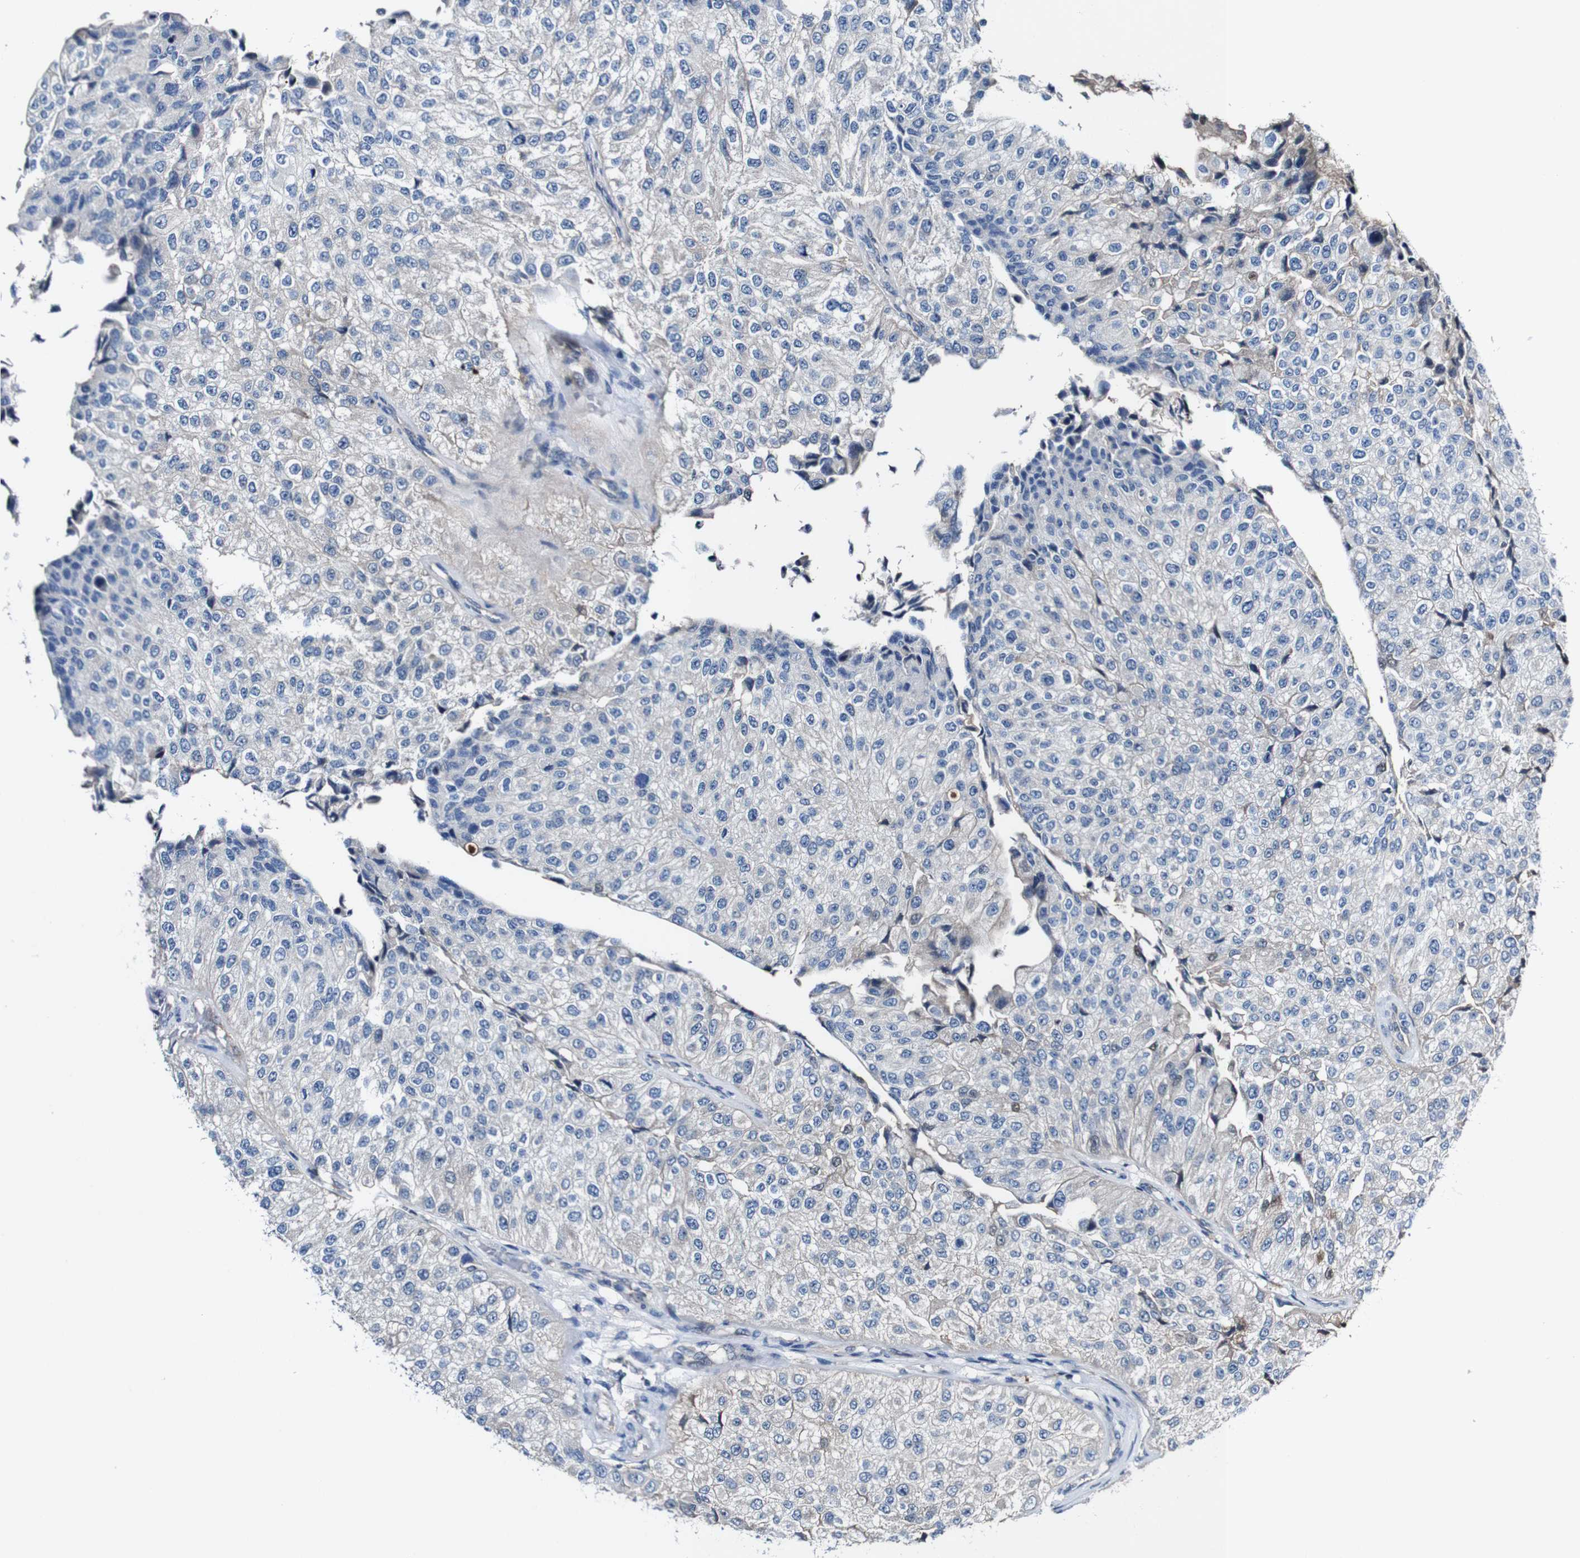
{"staining": {"intensity": "negative", "quantity": "none", "location": "none"}, "tissue": "urothelial cancer", "cell_type": "Tumor cells", "image_type": "cancer", "snomed": [{"axis": "morphology", "description": "Urothelial carcinoma, High grade"}, {"axis": "topography", "description": "Kidney"}, {"axis": "topography", "description": "Urinary bladder"}], "caption": "Histopathology image shows no significant protein staining in tumor cells of high-grade urothelial carcinoma.", "gene": "GRAMD1A", "patient": {"sex": "male", "age": 77}}